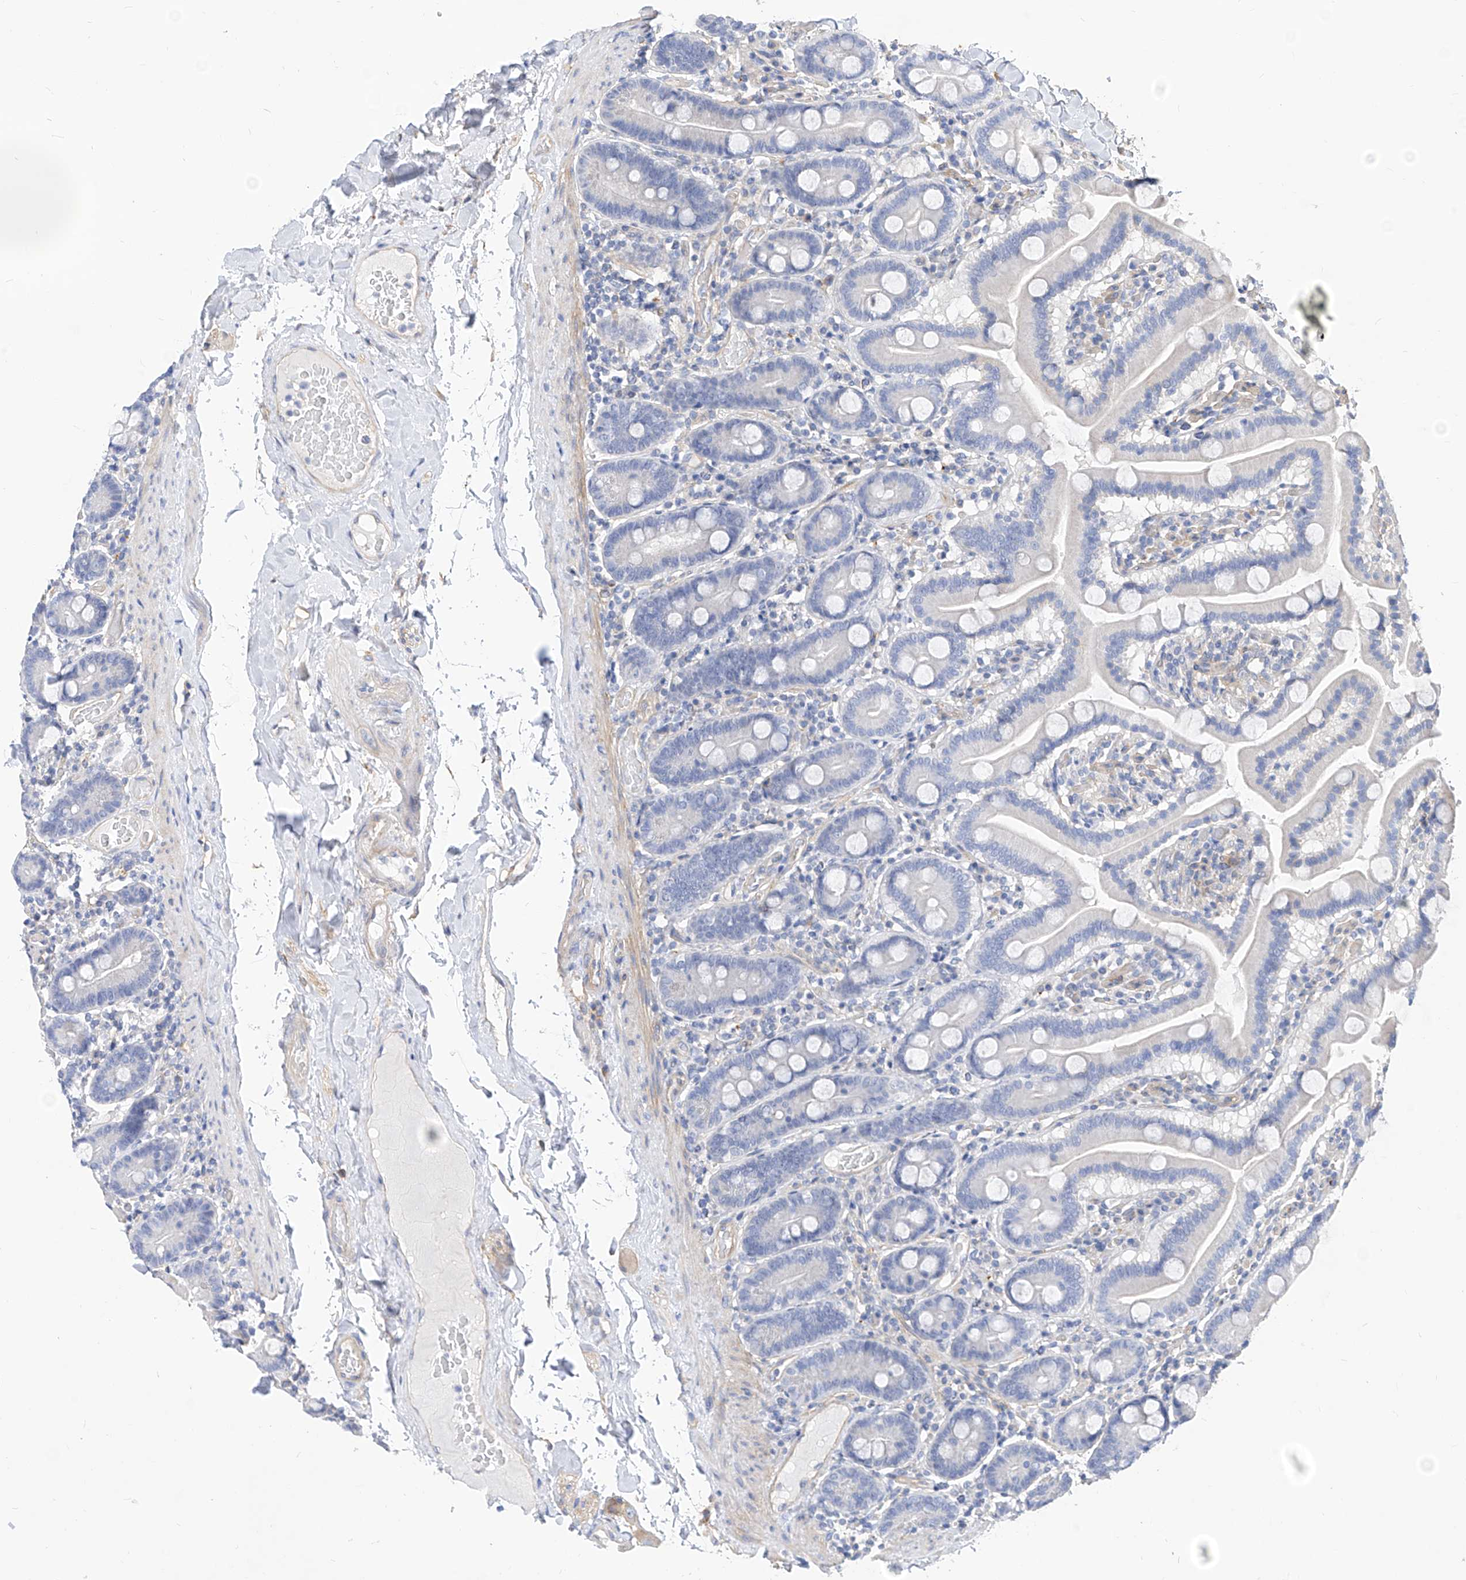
{"staining": {"intensity": "negative", "quantity": "none", "location": "none"}, "tissue": "duodenum", "cell_type": "Glandular cells", "image_type": "normal", "snomed": [{"axis": "morphology", "description": "Normal tissue, NOS"}, {"axis": "topography", "description": "Duodenum"}], "caption": "The photomicrograph shows no staining of glandular cells in normal duodenum.", "gene": "SCGB2A1", "patient": {"sex": "male", "age": 55}}